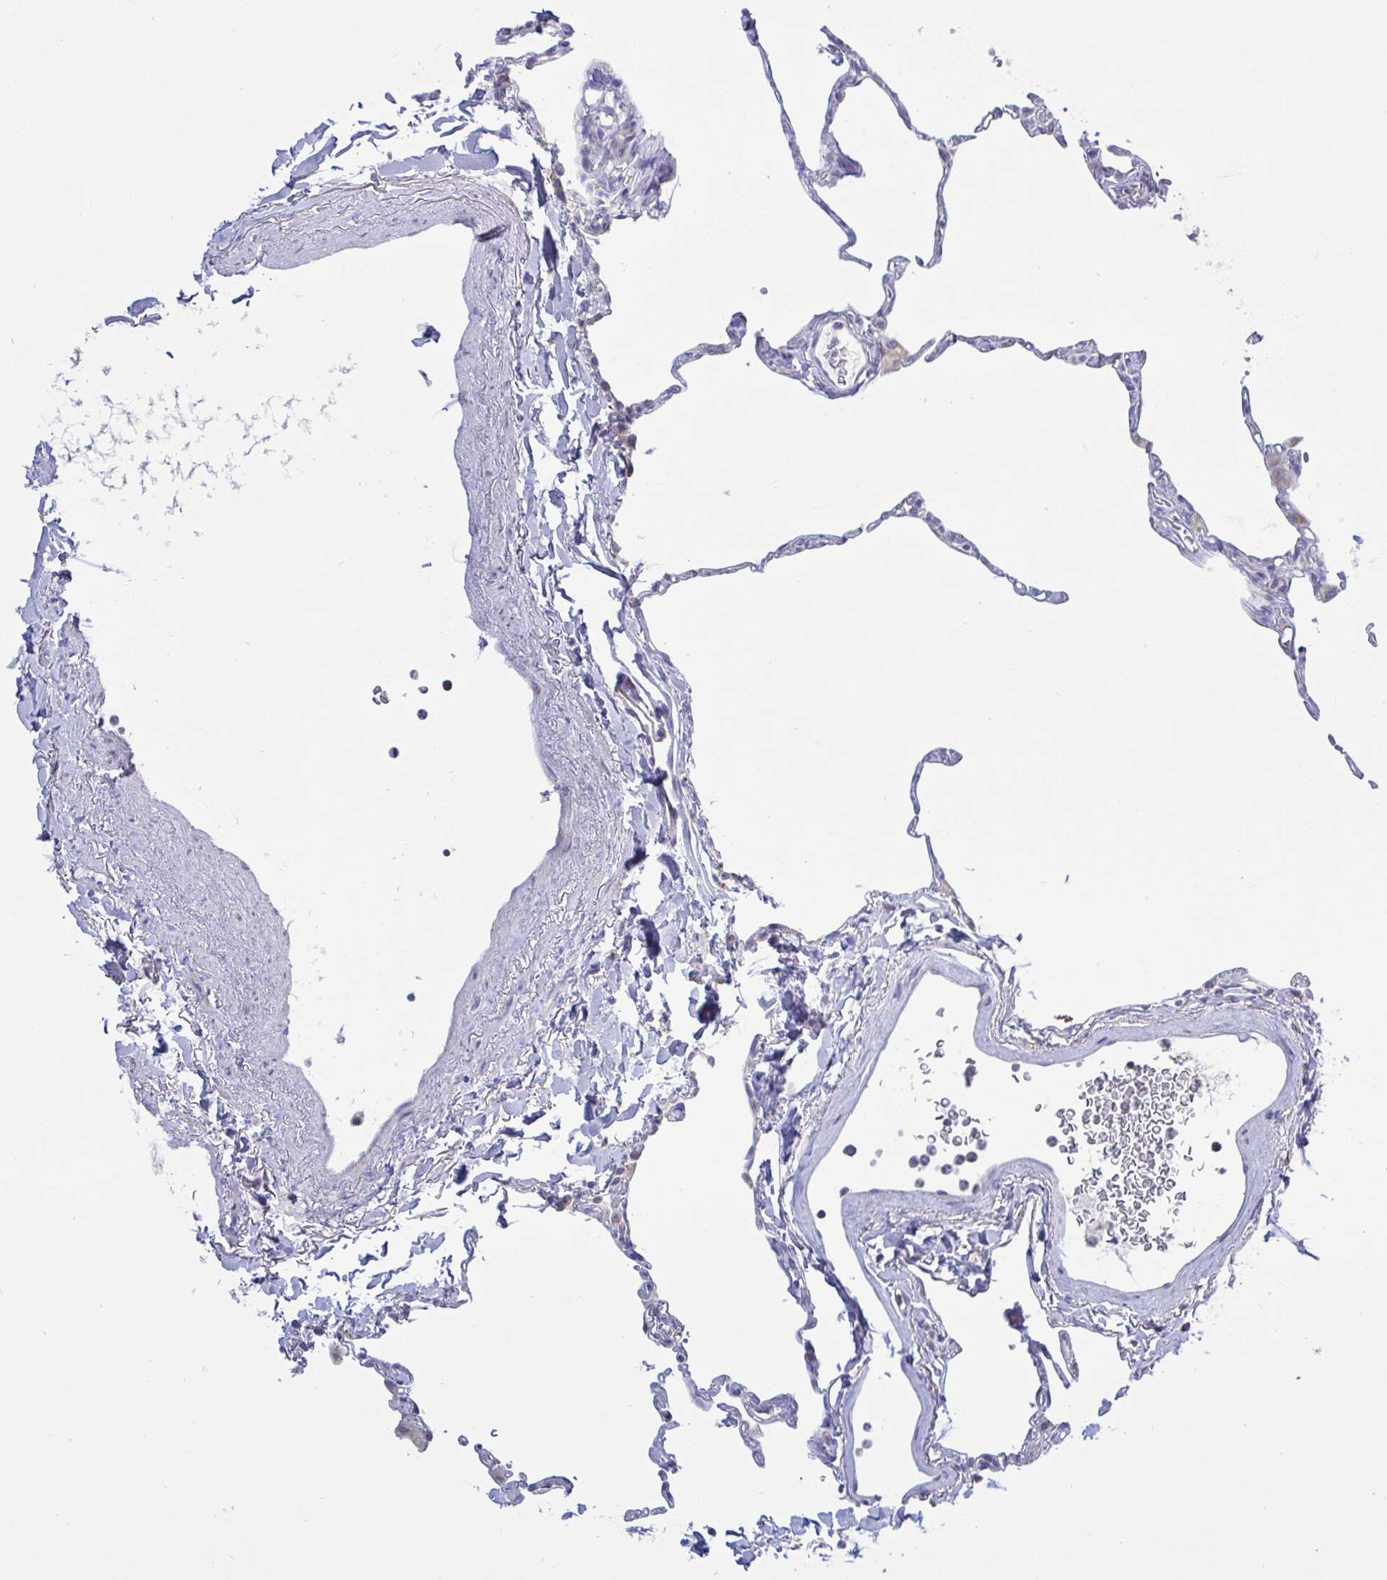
{"staining": {"intensity": "negative", "quantity": "none", "location": "none"}, "tissue": "lung", "cell_type": "Alveolar cells", "image_type": "normal", "snomed": [{"axis": "morphology", "description": "Normal tissue, NOS"}, {"axis": "topography", "description": "Lung"}], "caption": "This is an IHC image of unremarkable lung. There is no staining in alveolar cells.", "gene": "NDUFA7", "patient": {"sex": "male", "age": 65}}